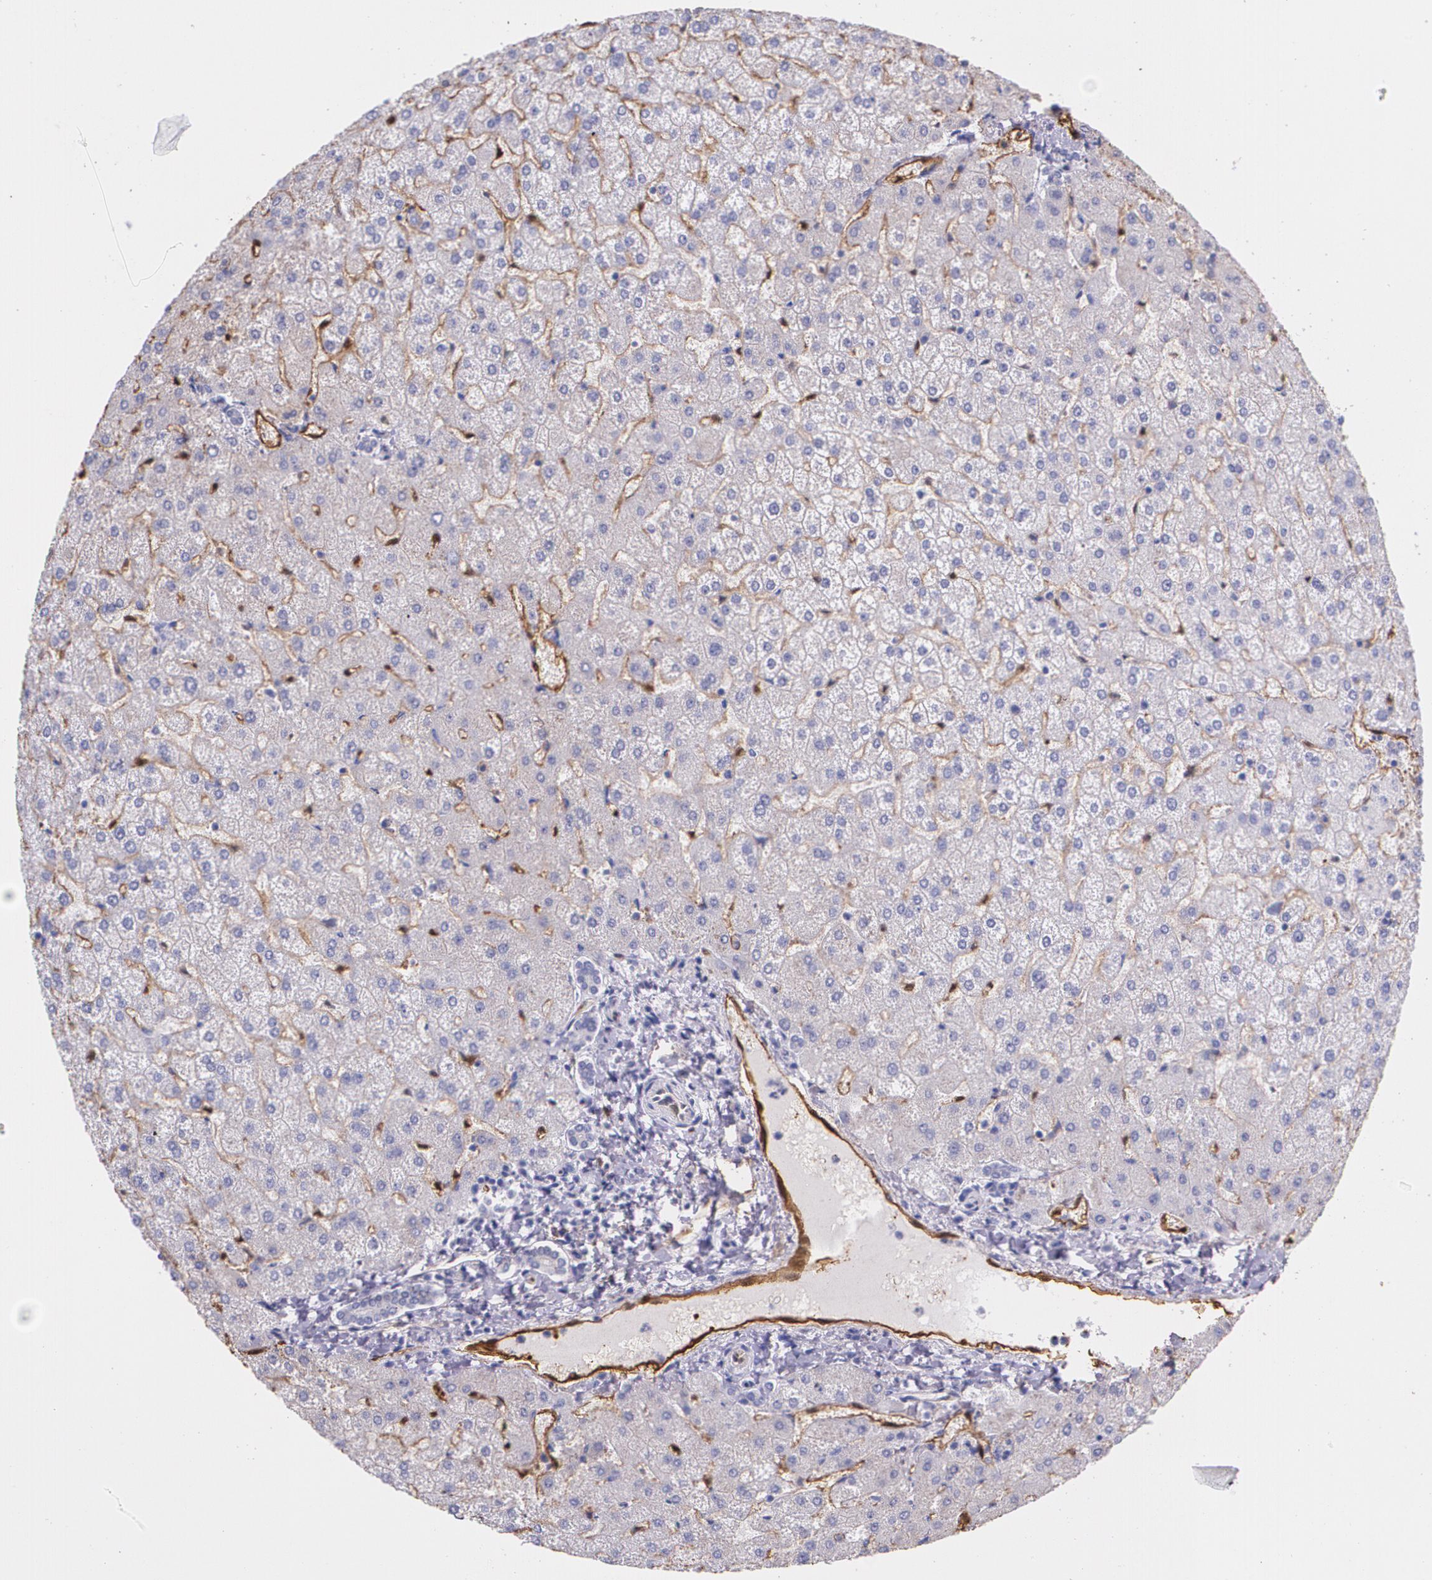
{"staining": {"intensity": "negative", "quantity": "none", "location": "none"}, "tissue": "liver", "cell_type": "Cholangiocytes", "image_type": "normal", "snomed": [{"axis": "morphology", "description": "Normal tissue, NOS"}, {"axis": "topography", "description": "Liver"}], "caption": "Protein analysis of normal liver exhibits no significant positivity in cholangiocytes.", "gene": "MMP2", "patient": {"sex": "female", "age": 32}}